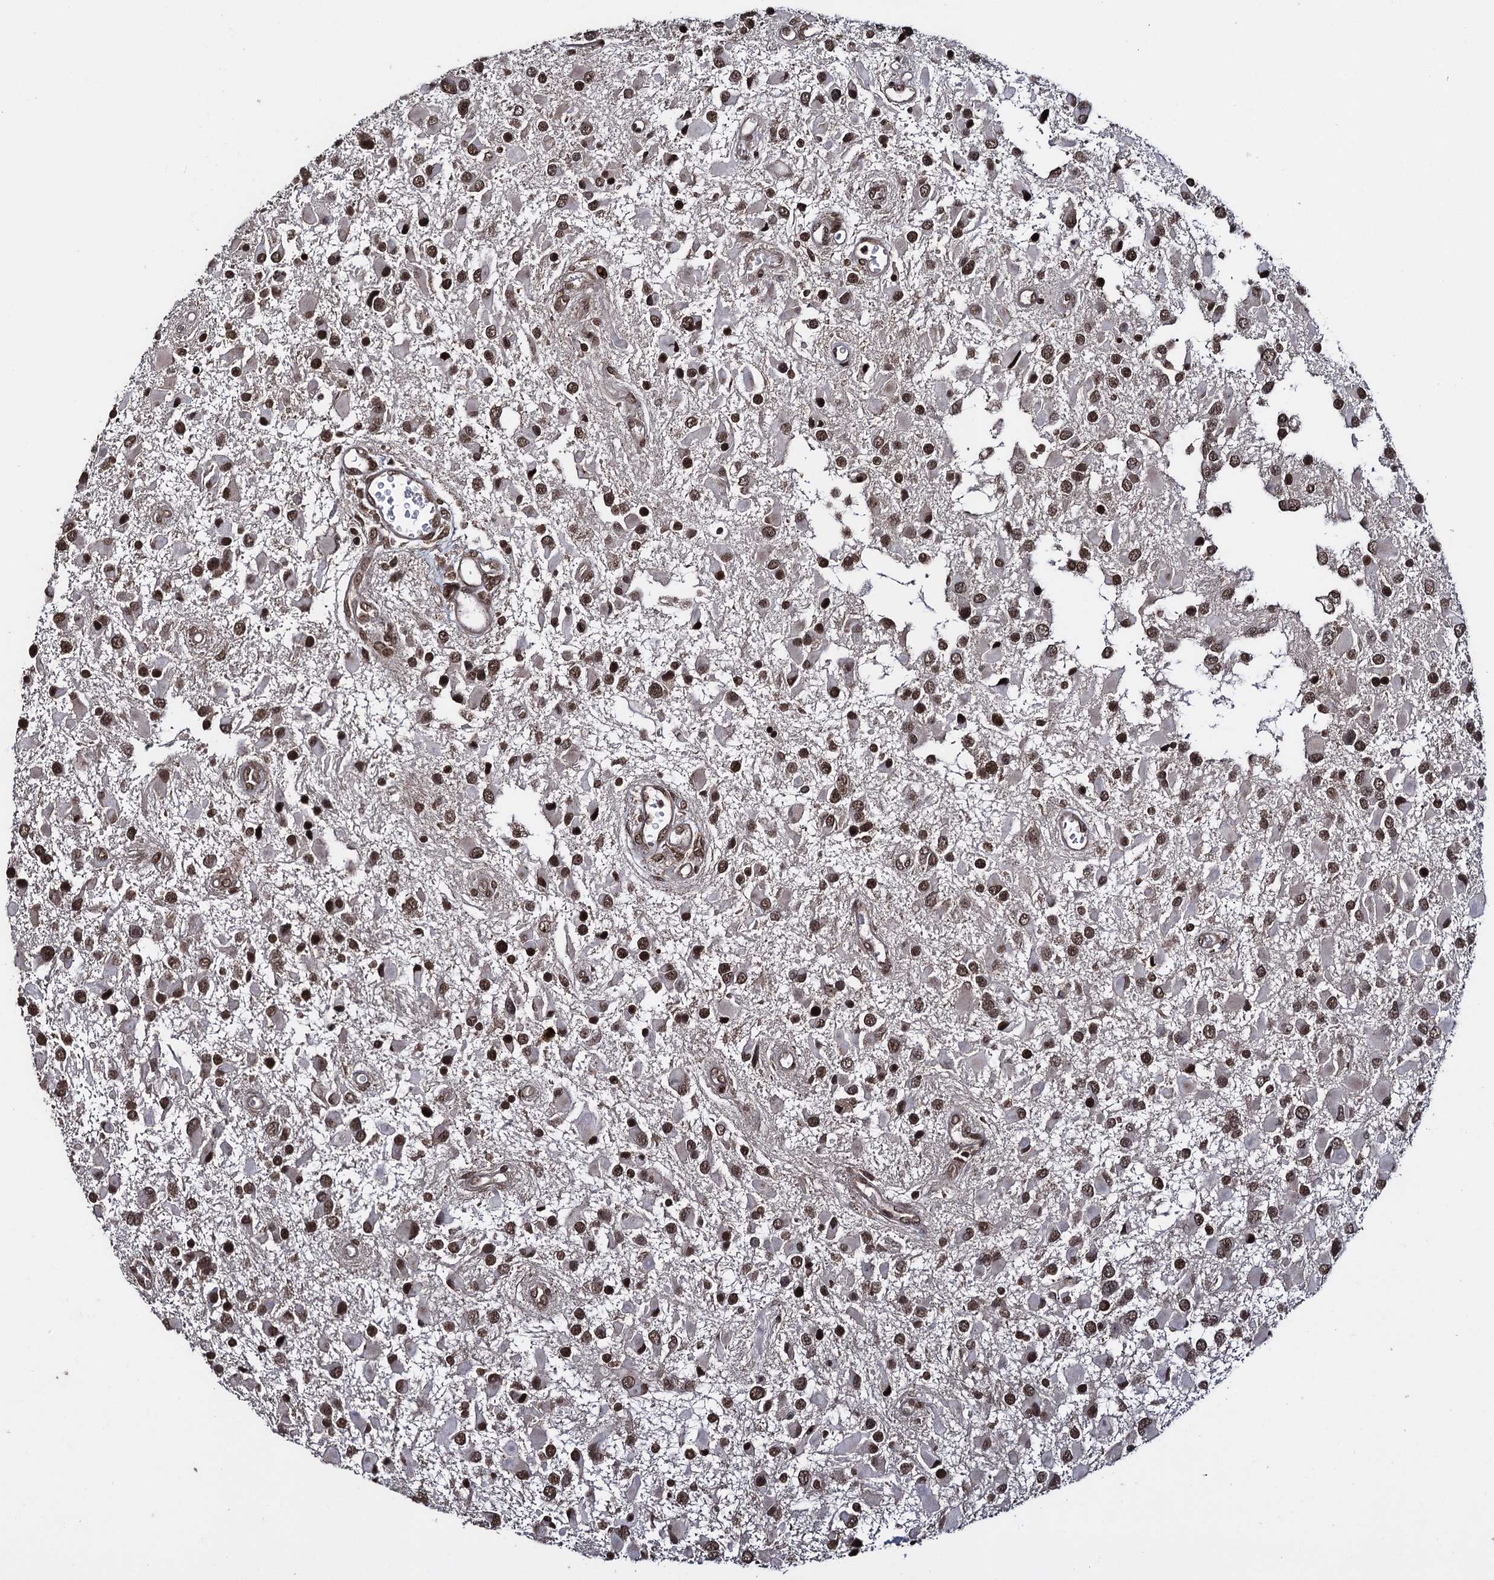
{"staining": {"intensity": "strong", "quantity": ">75%", "location": "nuclear"}, "tissue": "glioma", "cell_type": "Tumor cells", "image_type": "cancer", "snomed": [{"axis": "morphology", "description": "Glioma, malignant, High grade"}, {"axis": "topography", "description": "Brain"}], "caption": "The immunohistochemical stain shows strong nuclear staining in tumor cells of malignant glioma (high-grade) tissue.", "gene": "ZNF169", "patient": {"sex": "male", "age": 53}}